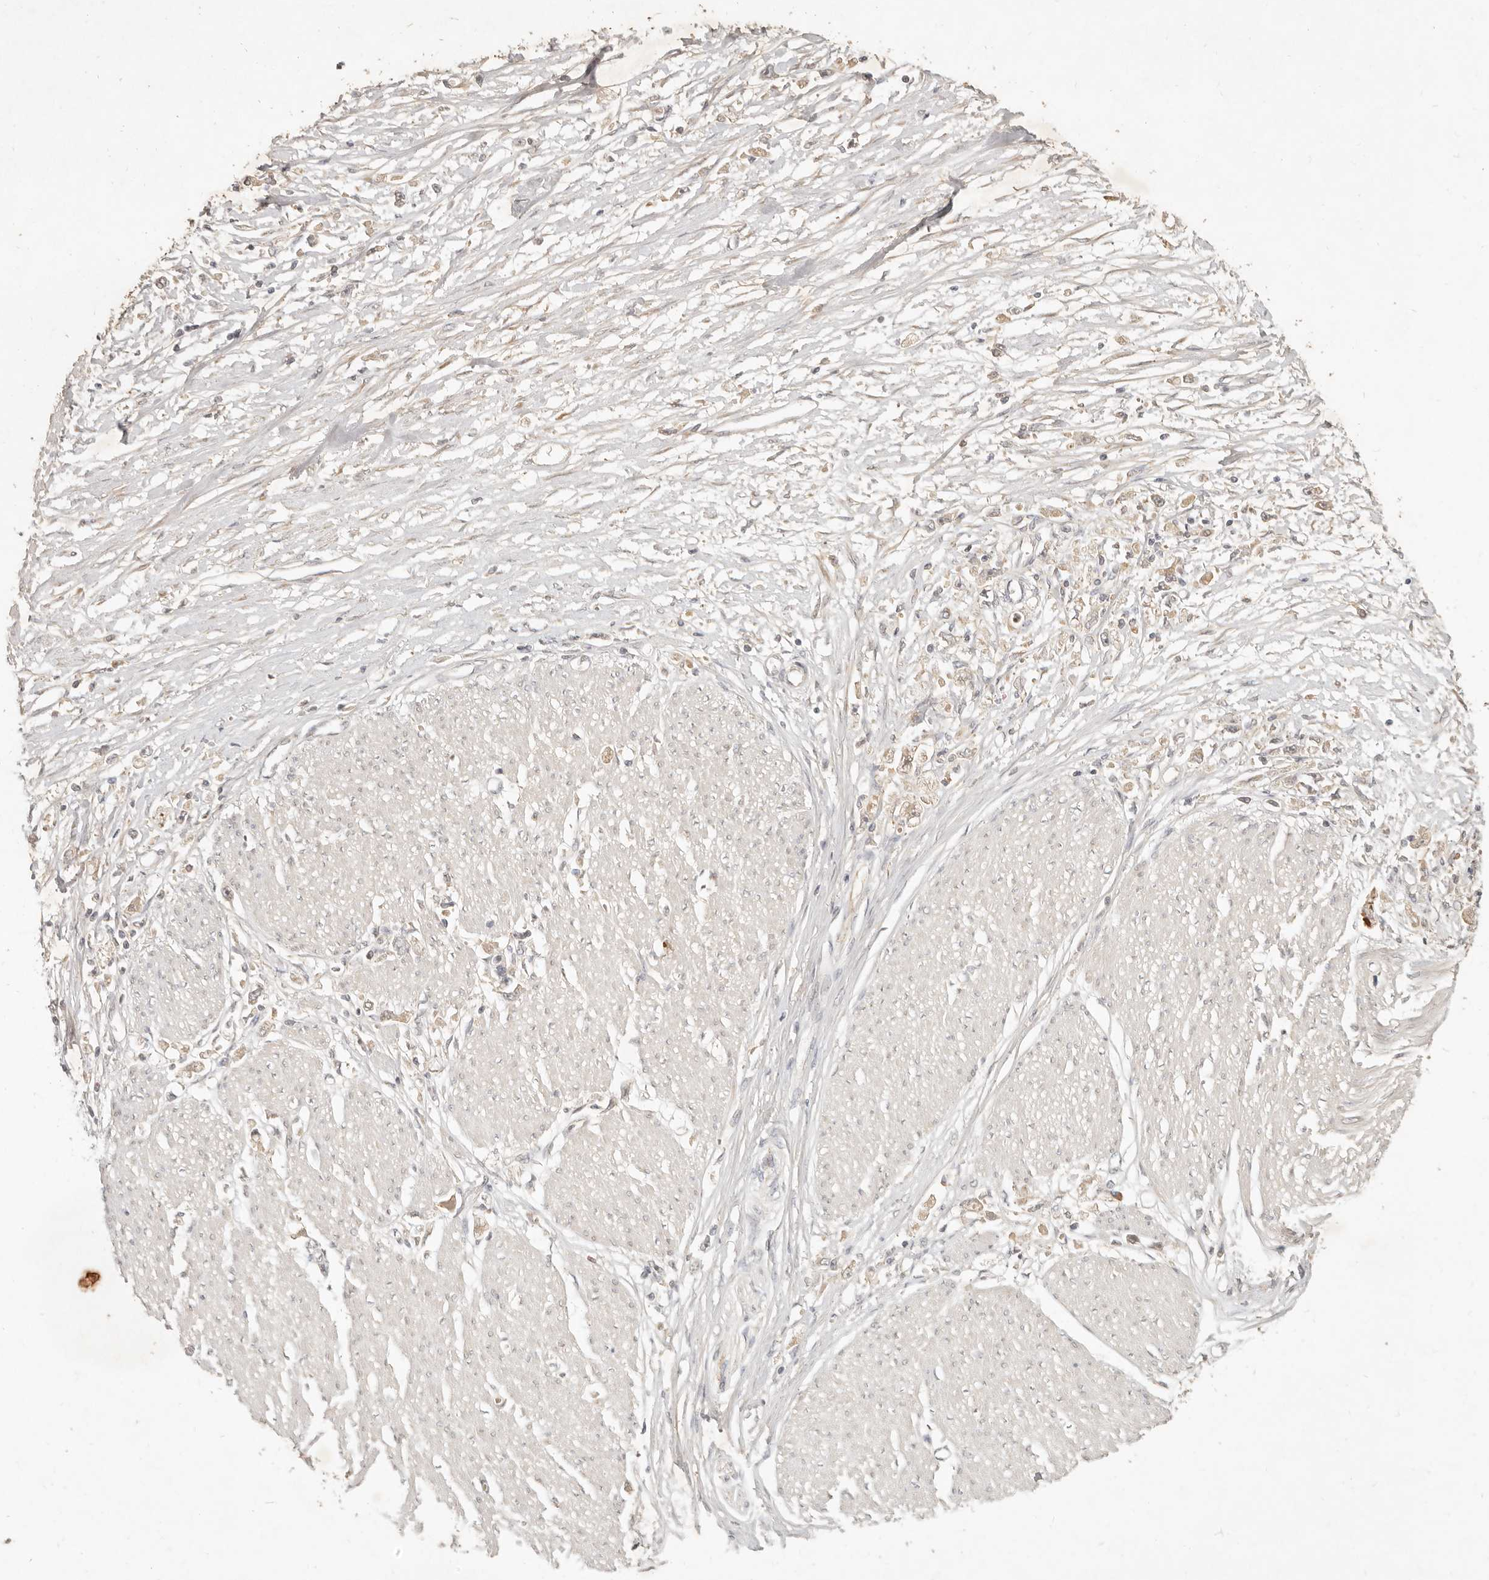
{"staining": {"intensity": "weak", "quantity": "25%-75%", "location": "cytoplasmic/membranous"}, "tissue": "stomach cancer", "cell_type": "Tumor cells", "image_type": "cancer", "snomed": [{"axis": "morphology", "description": "Adenocarcinoma, NOS"}, {"axis": "topography", "description": "Stomach"}], "caption": "About 25%-75% of tumor cells in human stomach adenocarcinoma show weak cytoplasmic/membranous protein staining as visualized by brown immunohistochemical staining.", "gene": "UBXN11", "patient": {"sex": "female", "age": 59}}